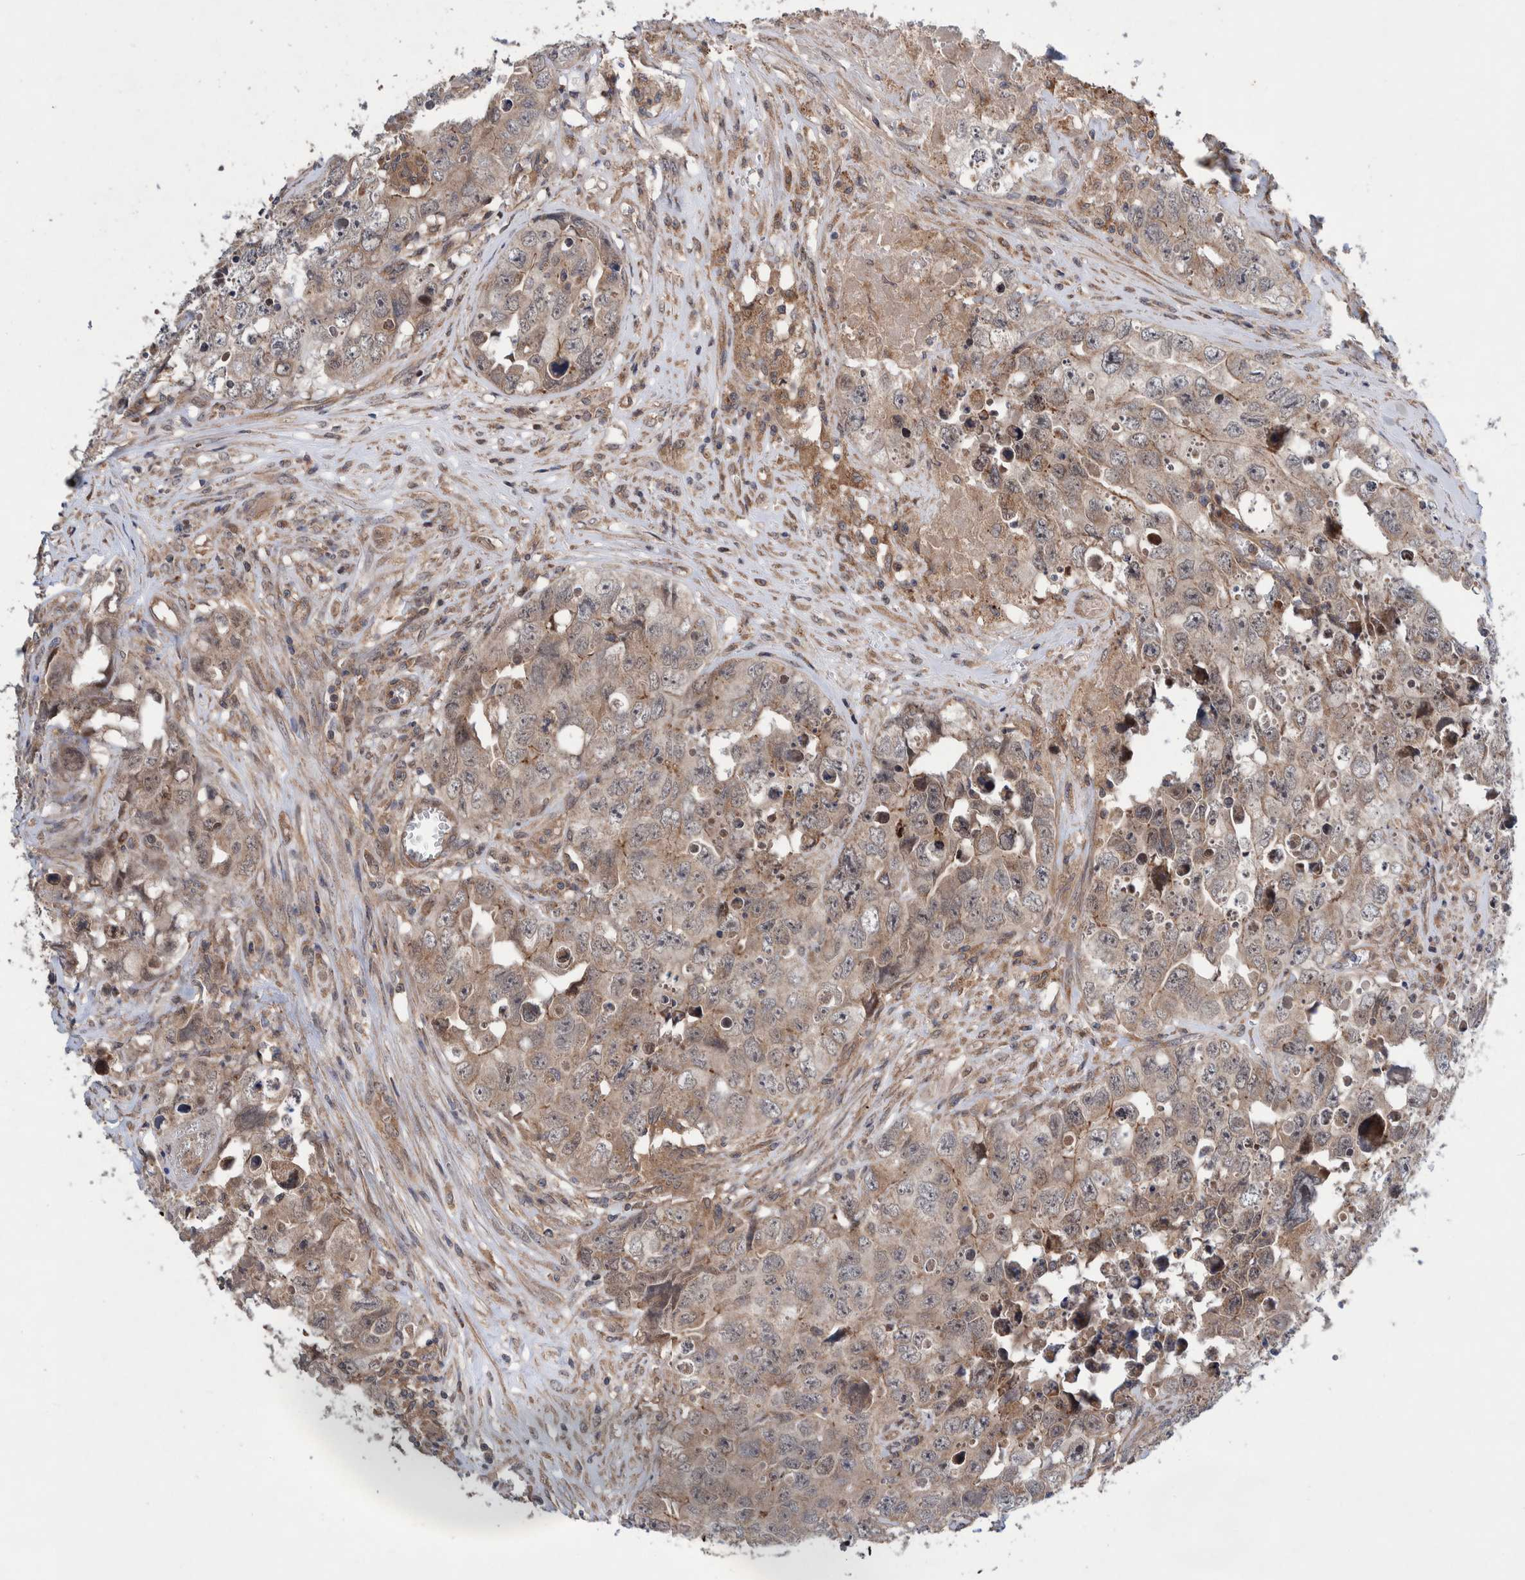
{"staining": {"intensity": "weak", "quantity": ">75%", "location": "cytoplasmic/membranous"}, "tissue": "testis cancer", "cell_type": "Tumor cells", "image_type": "cancer", "snomed": [{"axis": "morphology", "description": "Seminoma, NOS"}, {"axis": "morphology", "description": "Carcinoma, Embryonal, NOS"}, {"axis": "topography", "description": "Testis"}], "caption": "This is a histology image of IHC staining of testis cancer, which shows weak expression in the cytoplasmic/membranous of tumor cells.", "gene": "PIK3R6", "patient": {"sex": "male", "age": 43}}